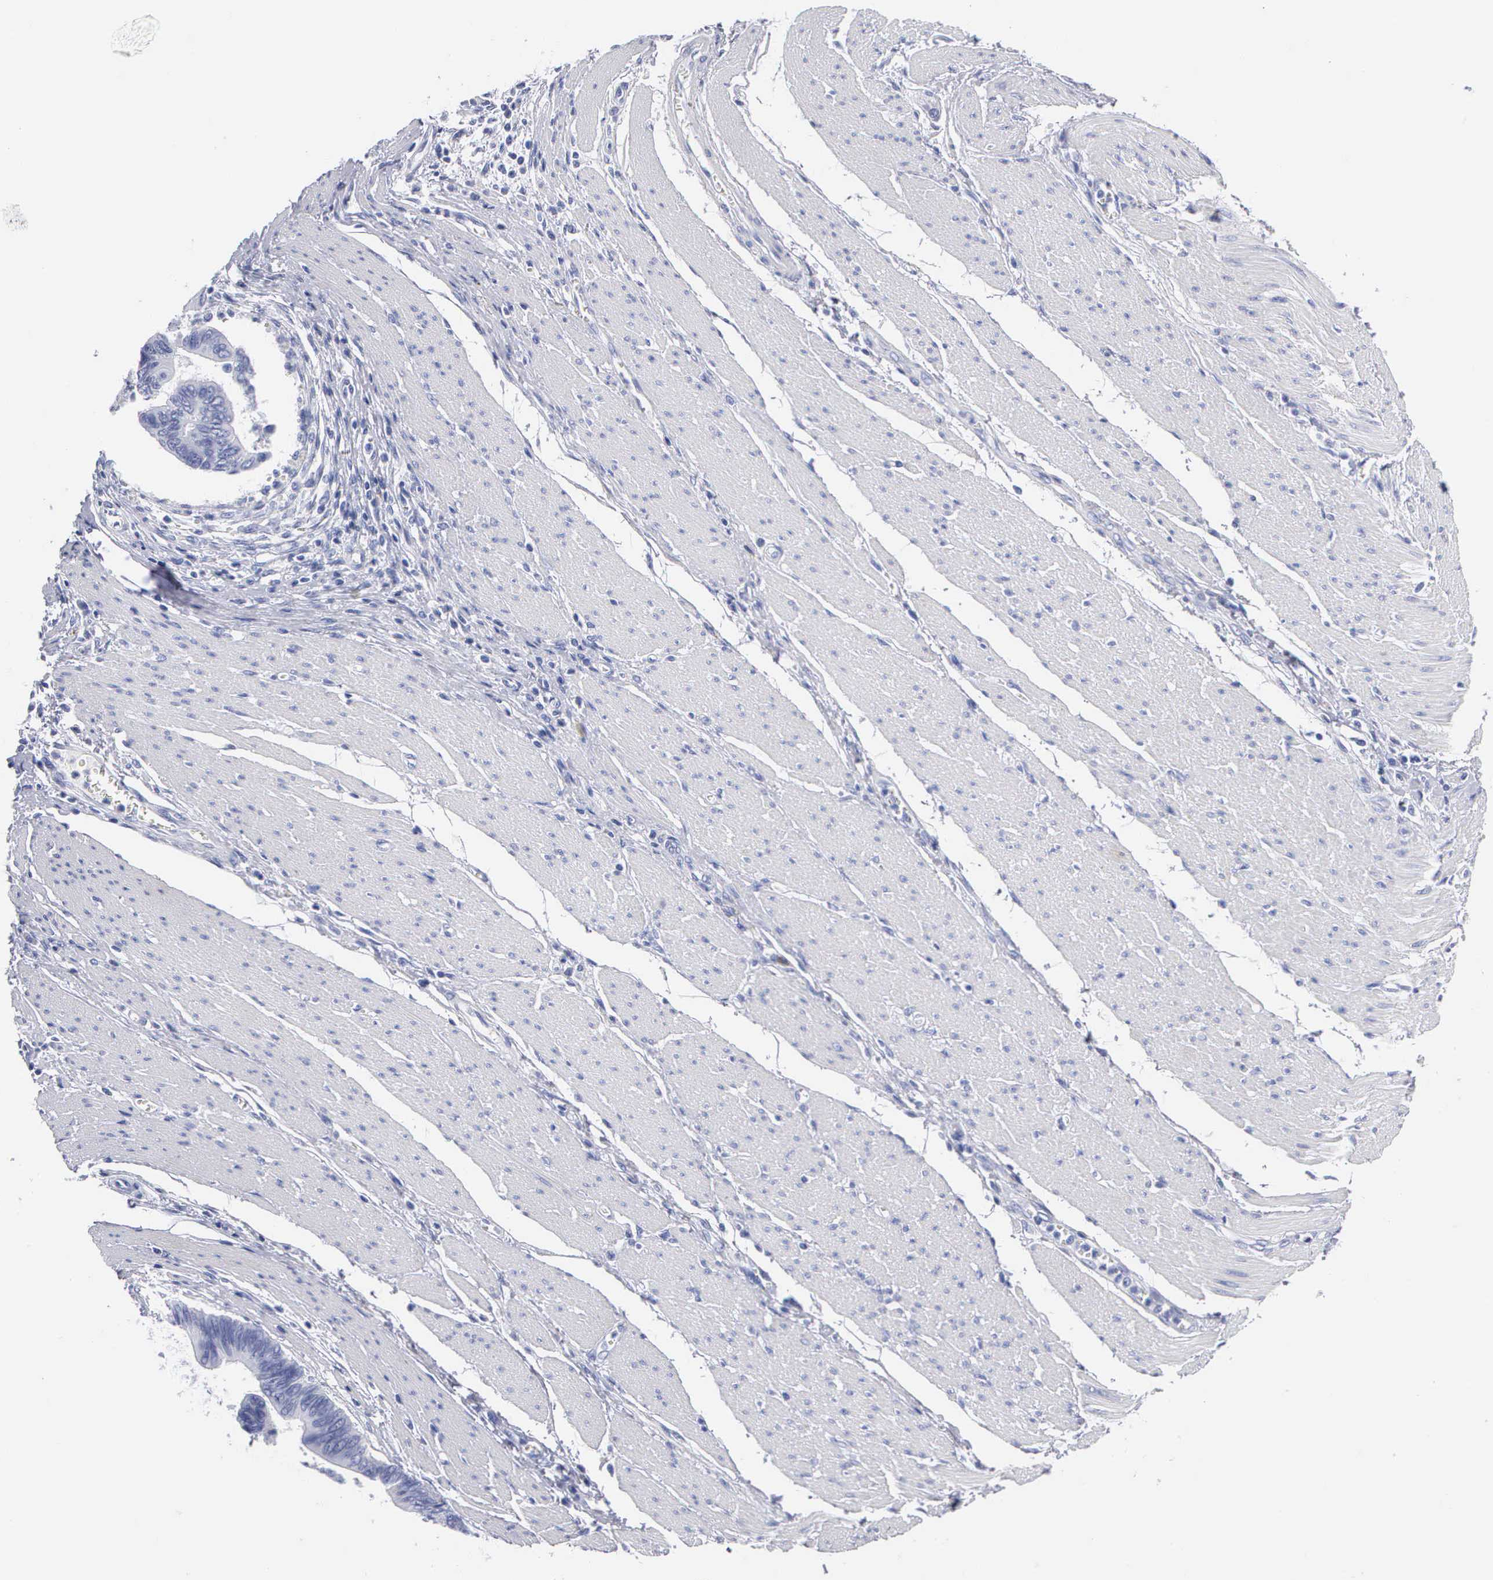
{"staining": {"intensity": "negative", "quantity": "none", "location": "none"}, "tissue": "pancreatic cancer", "cell_type": "Tumor cells", "image_type": "cancer", "snomed": [{"axis": "morphology", "description": "Adenocarcinoma, NOS"}, {"axis": "topography", "description": "Pancreas"}], "caption": "Tumor cells are negative for brown protein staining in pancreatic cancer.", "gene": "CYP19A1", "patient": {"sex": "female", "age": 70}}